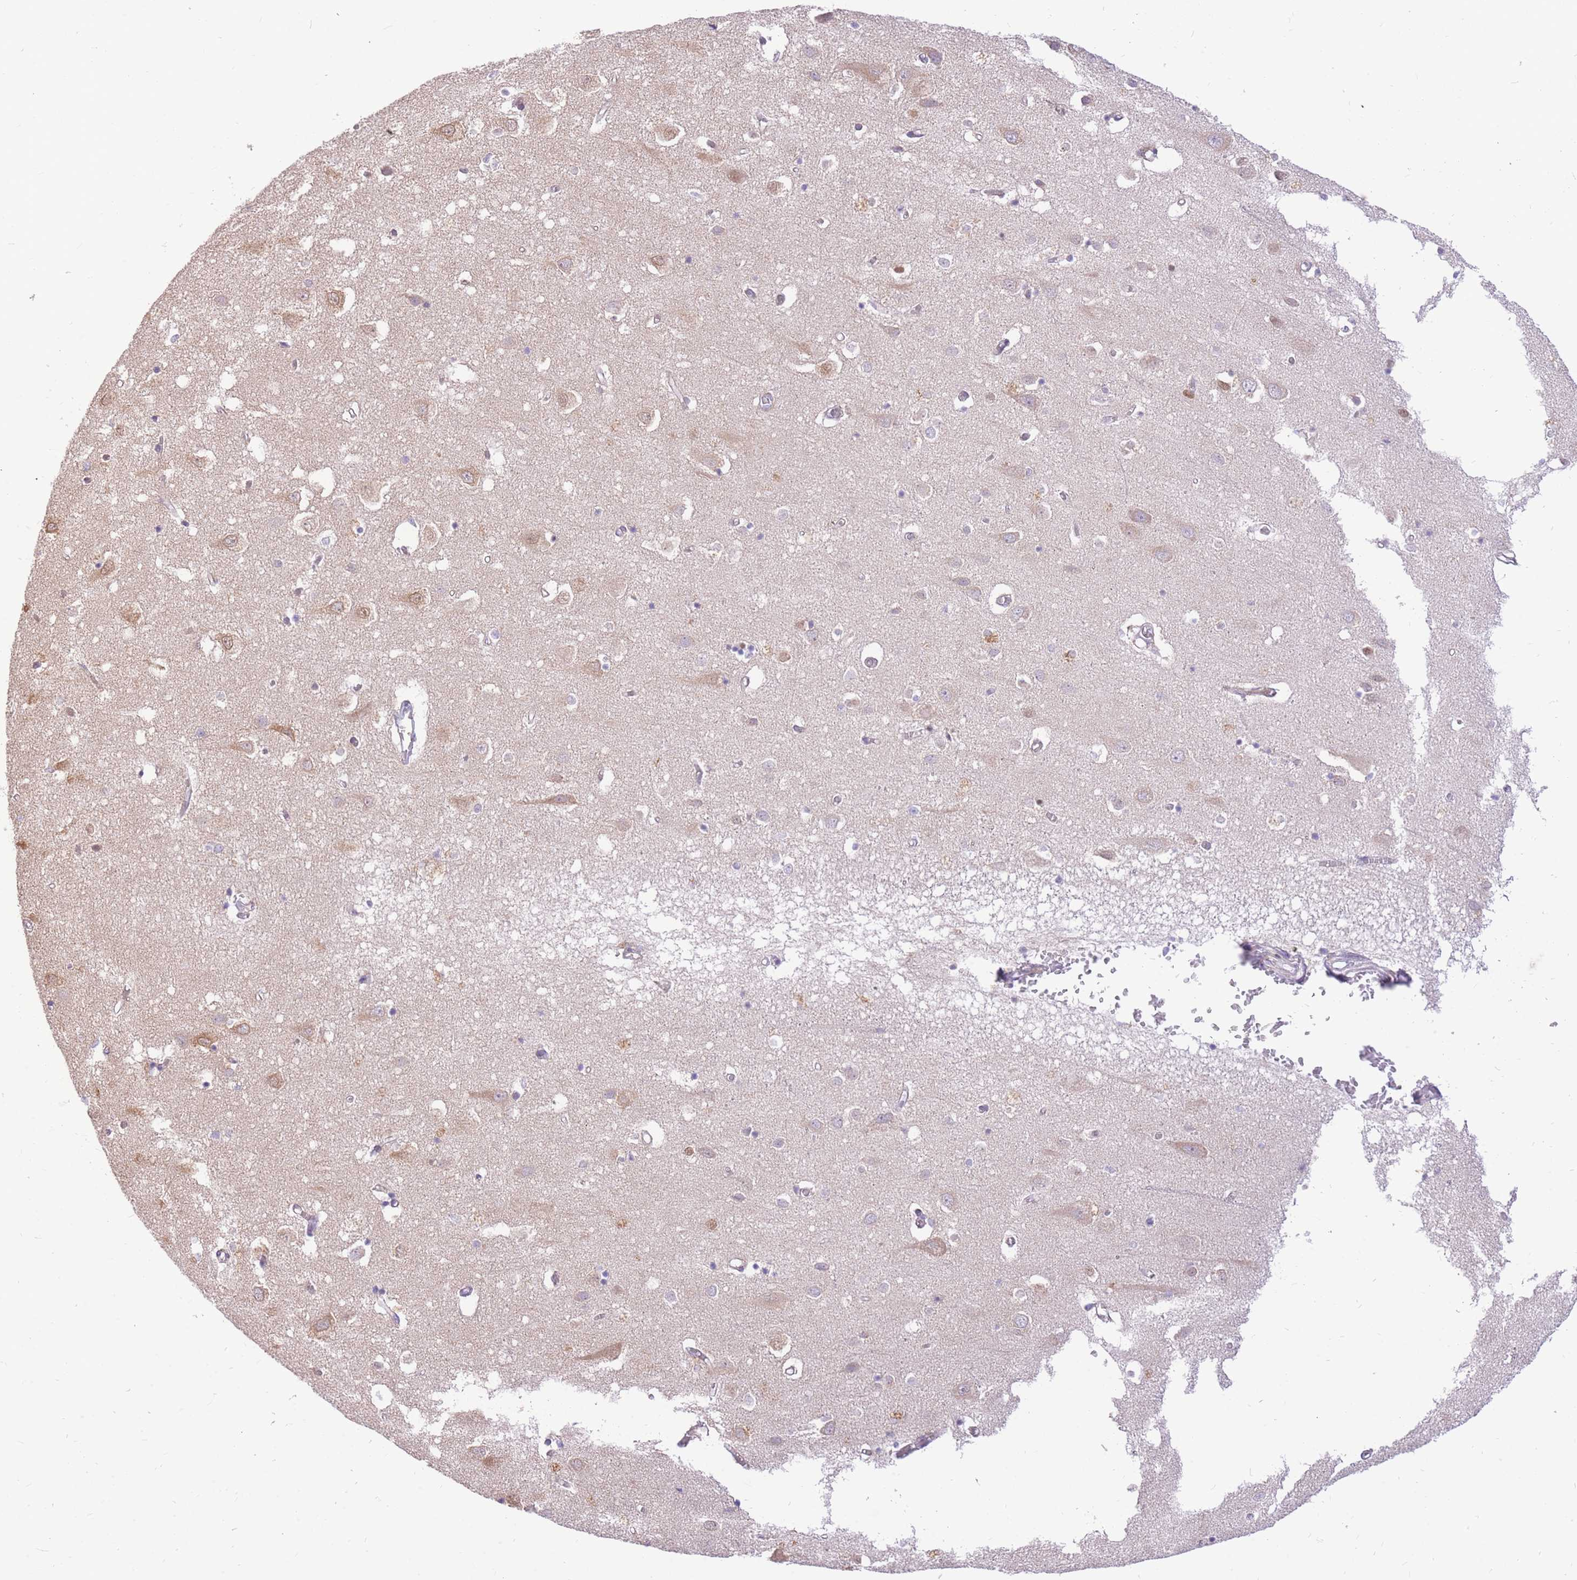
{"staining": {"intensity": "weak", "quantity": "25%-75%", "location": "cytoplasmic/membranous"}, "tissue": "cerebral cortex", "cell_type": "Endothelial cells", "image_type": "normal", "snomed": [{"axis": "morphology", "description": "Normal tissue, NOS"}, {"axis": "topography", "description": "Cerebral cortex"}], "caption": "DAB immunohistochemical staining of normal cerebral cortex displays weak cytoplasmic/membranous protein staining in approximately 25%-75% of endothelial cells. Using DAB (3,3'-diaminobenzidine) (brown) and hematoxylin (blue) stains, captured at high magnification using brightfield microscopy.", "gene": "TOPAZ1", "patient": {"sex": "male", "age": 70}}